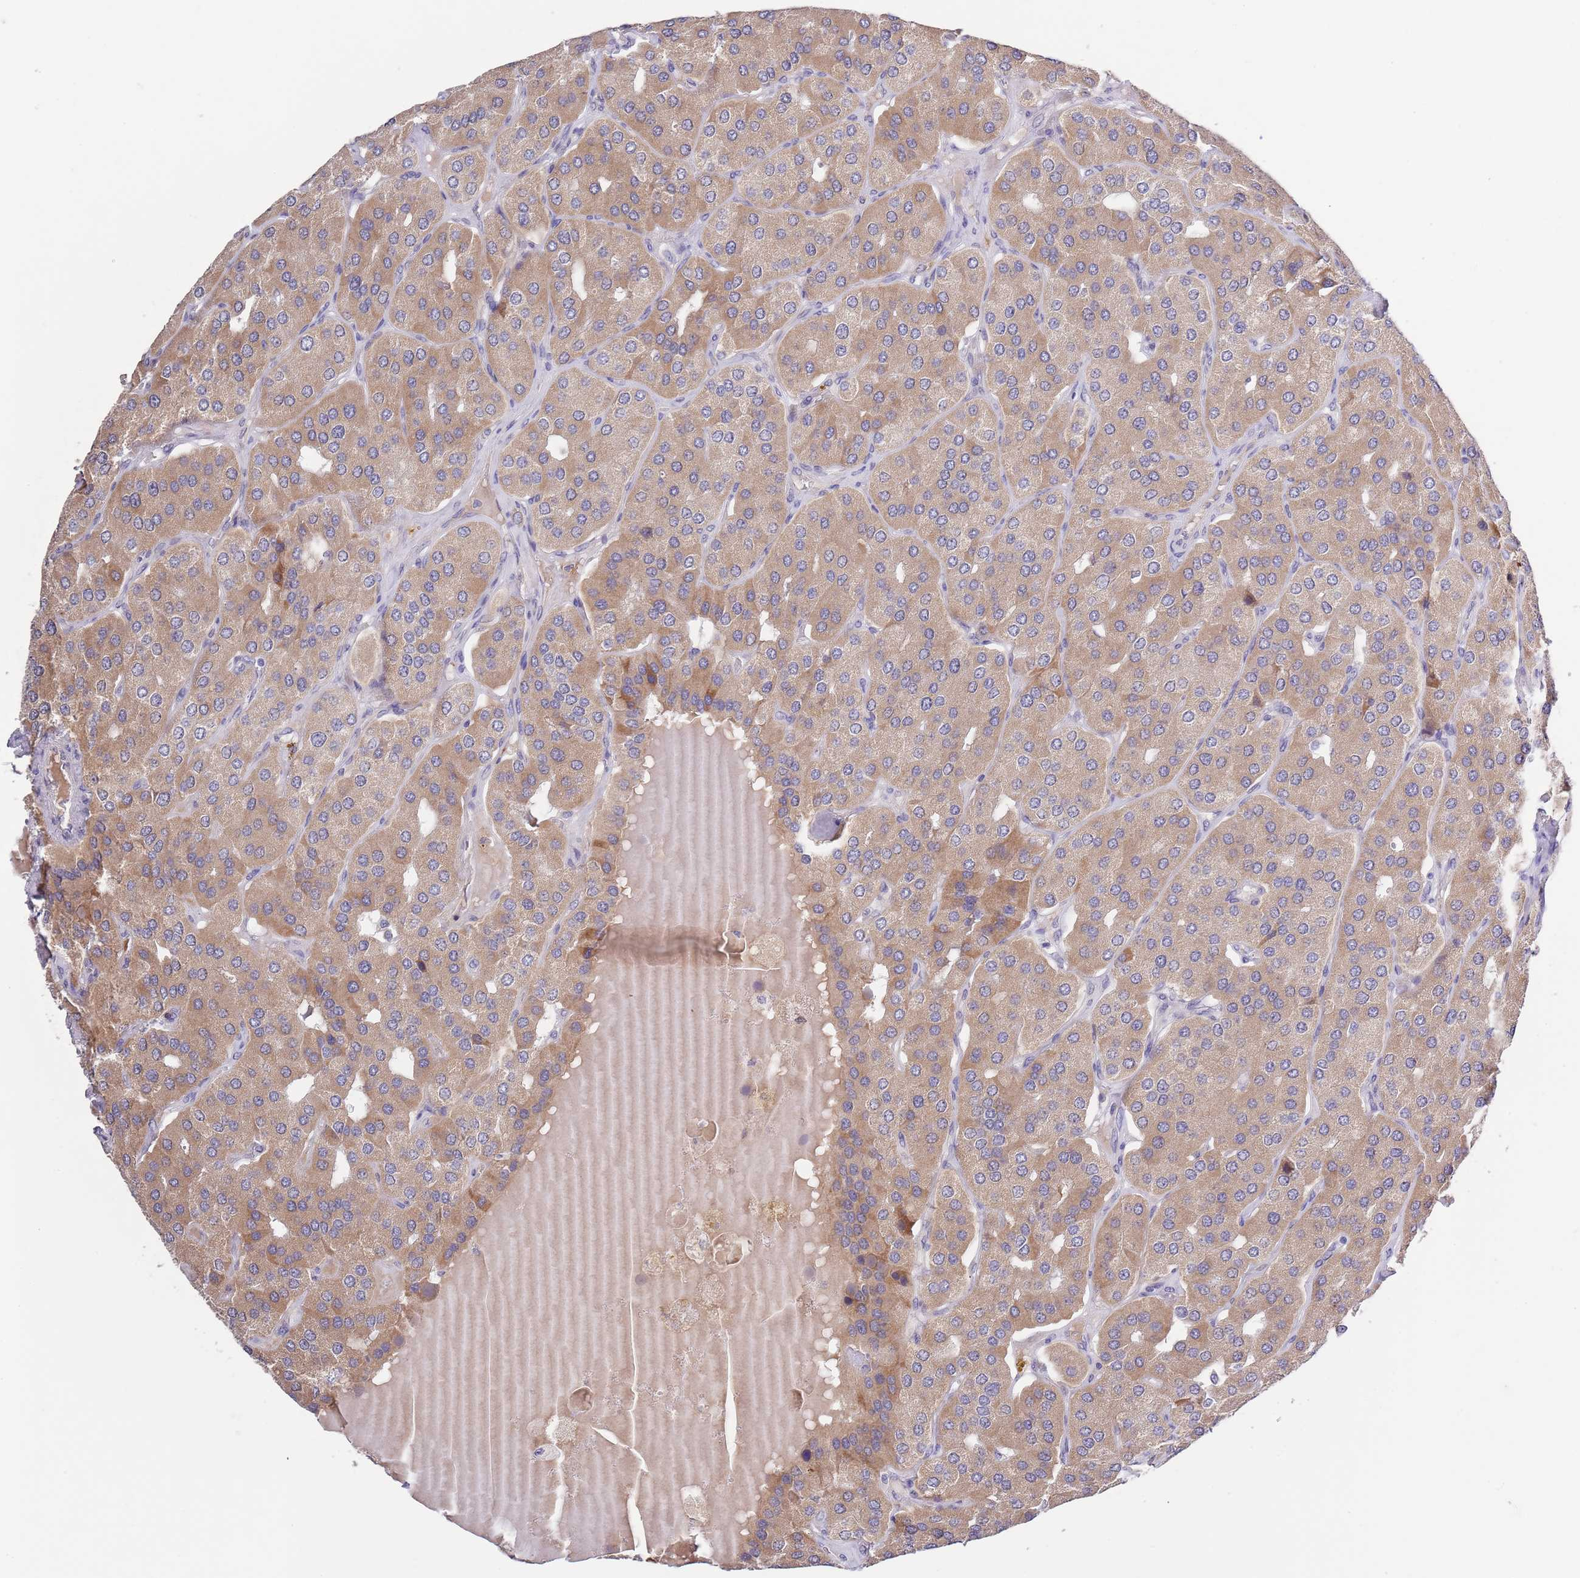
{"staining": {"intensity": "moderate", "quantity": ">75%", "location": "cytoplasmic/membranous"}, "tissue": "parathyroid gland", "cell_type": "Glandular cells", "image_type": "normal", "snomed": [{"axis": "morphology", "description": "Normal tissue, NOS"}, {"axis": "morphology", "description": "Adenoma, NOS"}, {"axis": "topography", "description": "Parathyroid gland"}], "caption": "IHC histopathology image of normal parathyroid gland stained for a protein (brown), which exhibits medium levels of moderate cytoplasmic/membranous staining in approximately >75% of glandular cells.", "gene": "LIPJ", "patient": {"sex": "female", "age": 86}}